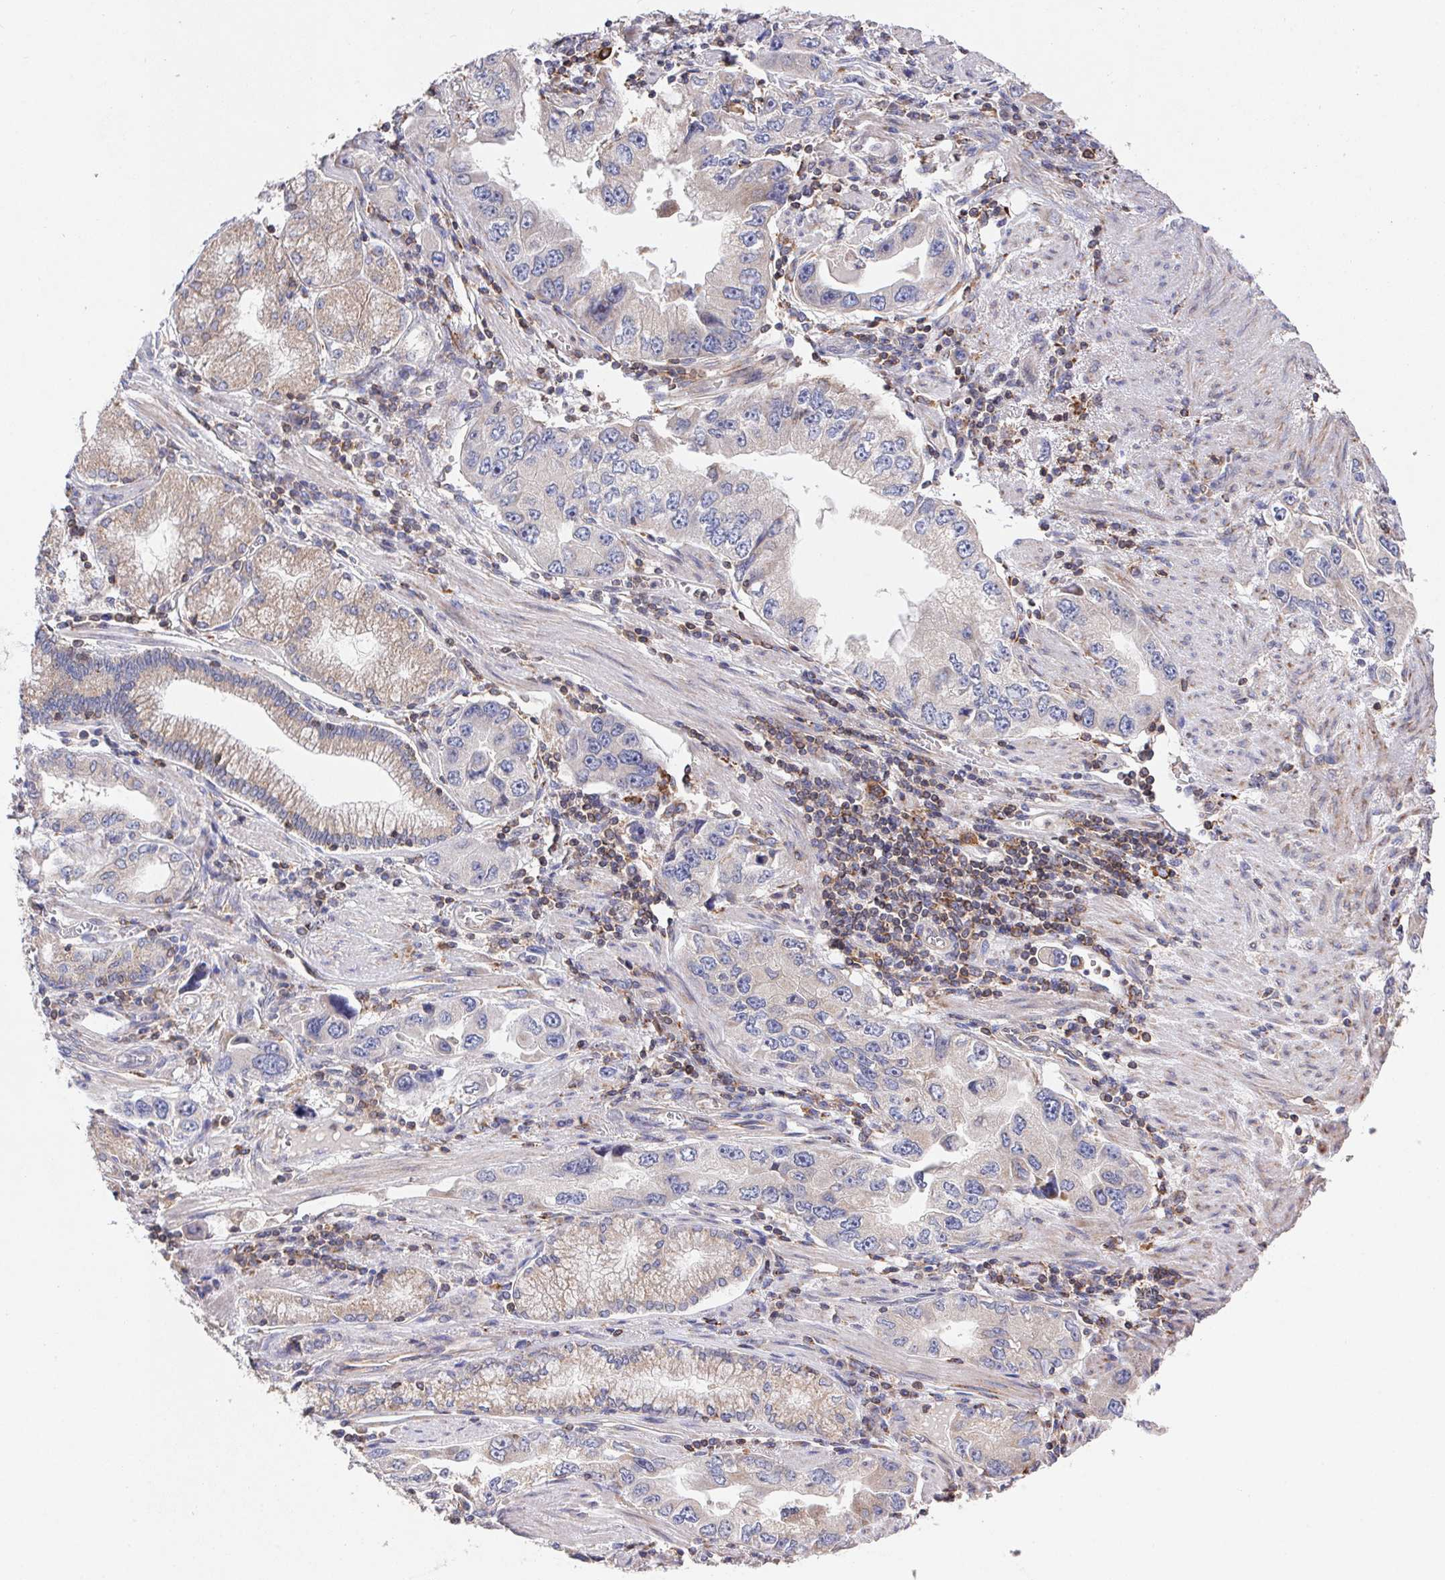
{"staining": {"intensity": "weak", "quantity": "<25%", "location": "cytoplasmic/membranous"}, "tissue": "stomach cancer", "cell_type": "Tumor cells", "image_type": "cancer", "snomed": [{"axis": "morphology", "description": "Adenocarcinoma, NOS"}, {"axis": "topography", "description": "Stomach, lower"}], "caption": "An IHC photomicrograph of stomach cancer is shown. There is no staining in tumor cells of stomach cancer. (DAB IHC visualized using brightfield microscopy, high magnification).", "gene": "FAM241A", "patient": {"sex": "female", "age": 93}}